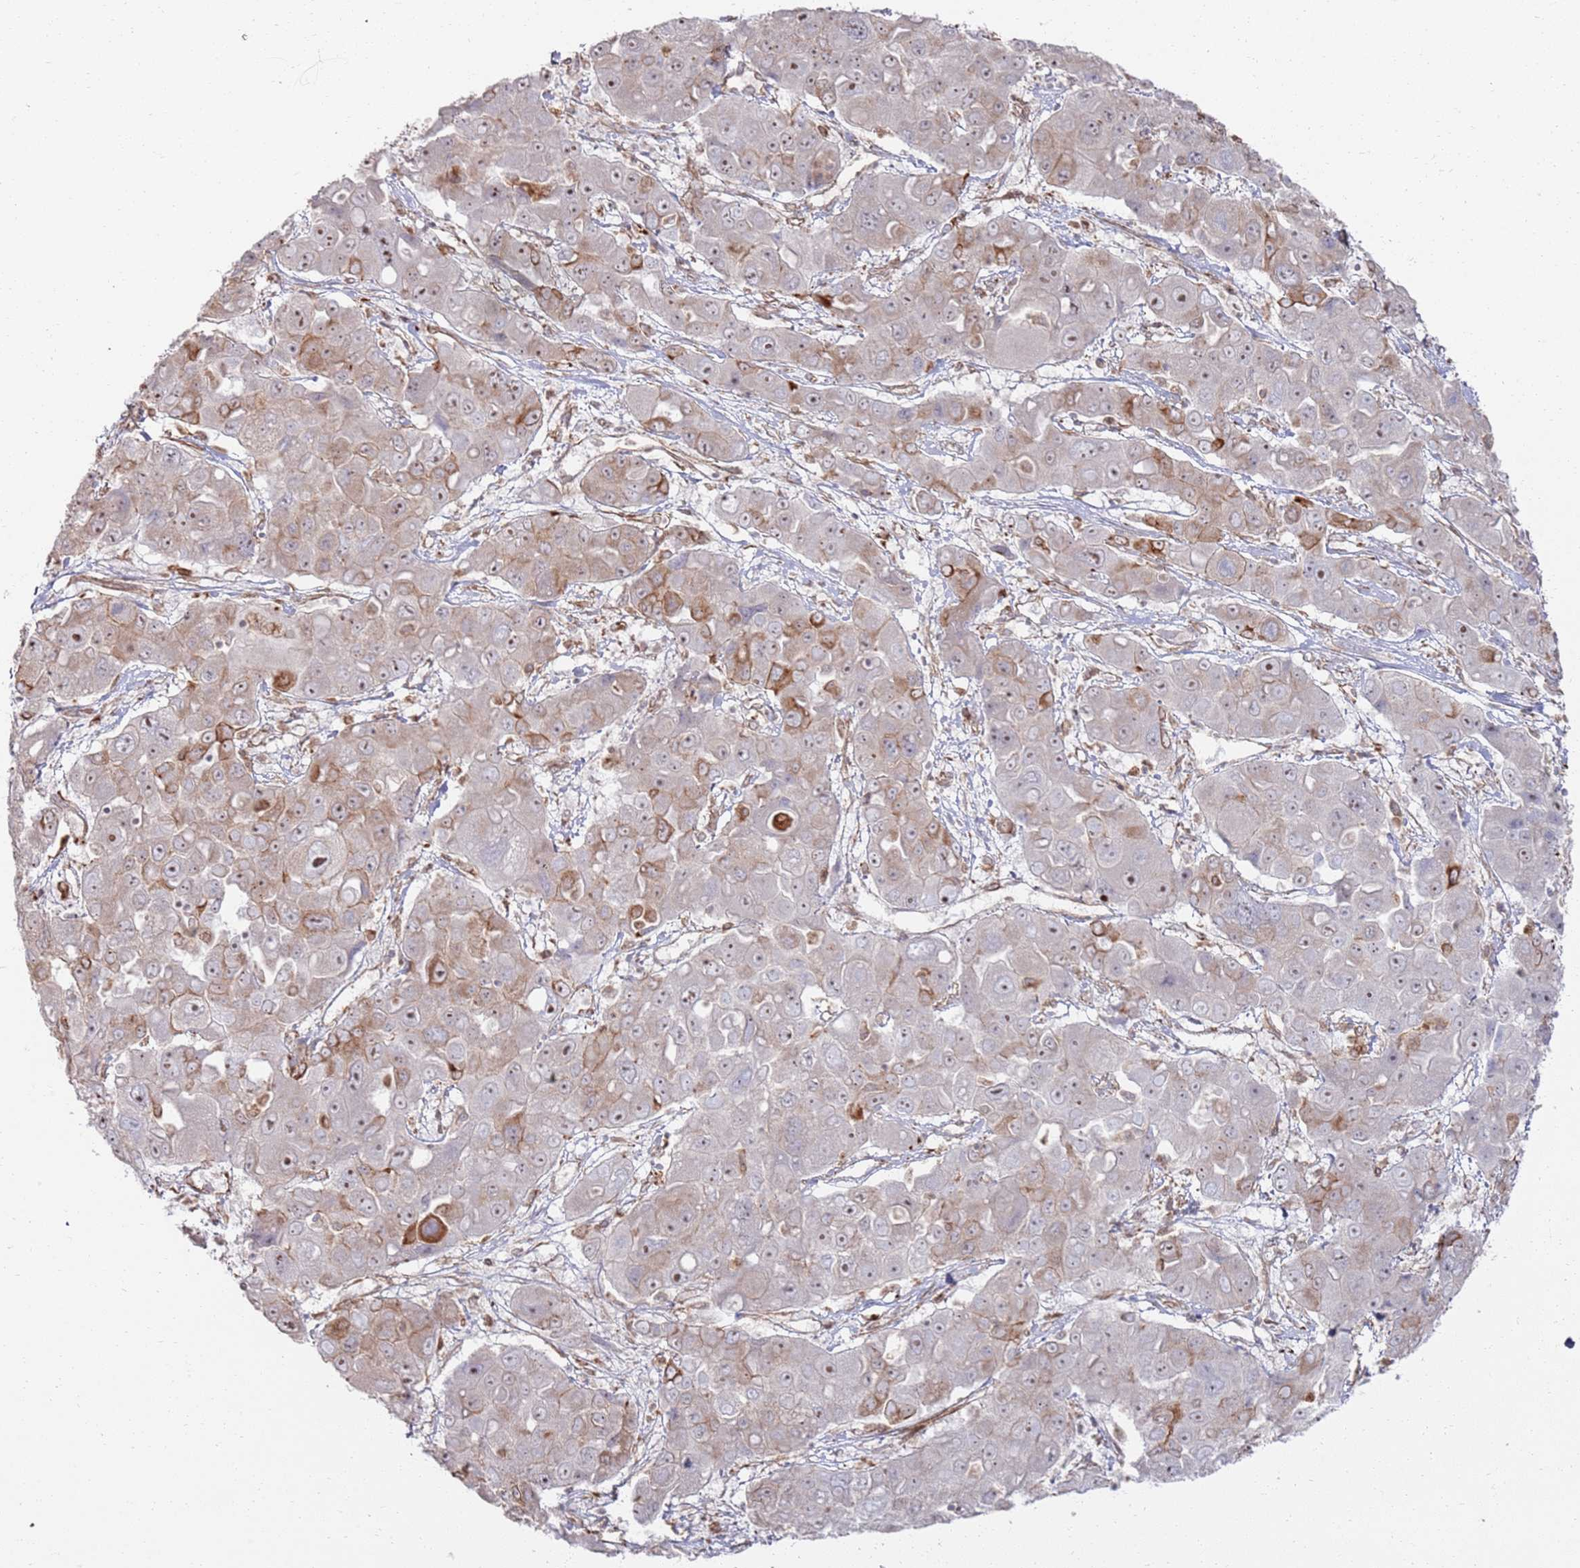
{"staining": {"intensity": "moderate", "quantity": "<25%", "location": "cytoplasmic/membranous,nuclear"}, "tissue": "liver cancer", "cell_type": "Tumor cells", "image_type": "cancer", "snomed": [{"axis": "morphology", "description": "Cholangiocarcinoma"}, {"axis": "topography", "description": "Liver"}], "caption": "Immunohistochemical staining of liver cancer (cholangiocarcinoma) demonstrates moderate cytoplasmic/membranous and nuclear protein positivity in about <25% of tumor cells.", "gene": "PHF21A", "patient": {"sex": "male", "age": 67}}